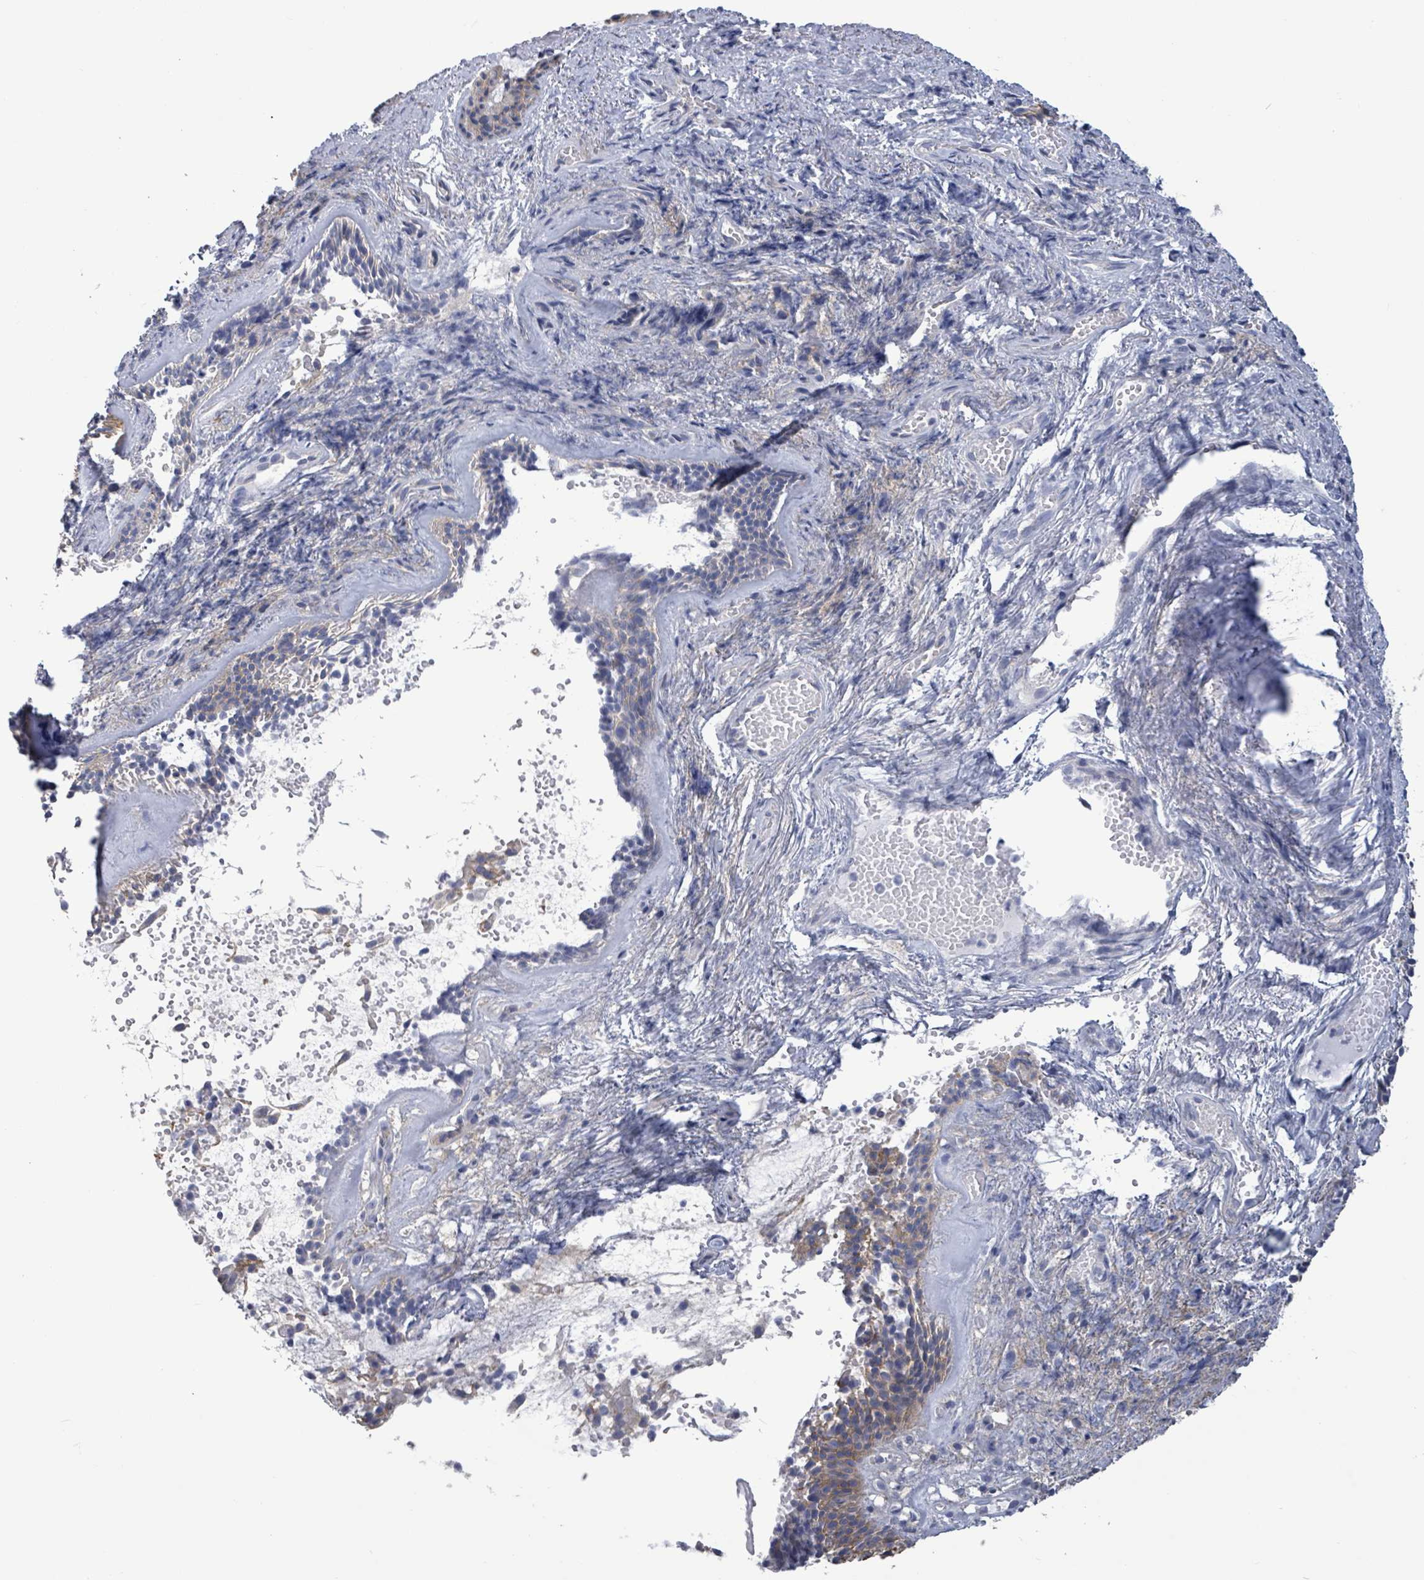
{"staining": {"intensity": "weak", "quantity": "25%-75%", "location": "cytoplasmic/membranous"}, "tissue": "nasopharynx", "cell_type": "Respiratory epithelial cells", "image_type": "normal", "snomed": [{"axis": "morphology", "description": "Normal tissue, NOS"}, {"axis": "topography", "description": "Cartilage tissue"}, {"axis": "topography", "description": "Nasopharynx"}, {"axis": "topography", "description": "Thyroid gland"}], "caption": "Protein expression analysis of benign nasopharynx displays weak cytoplasmic/membranous positivity in approximately 25%-75% of respiratory epithelial cells.", "gene": "BSG", "patient": {"sex": "male", "age": 63}}